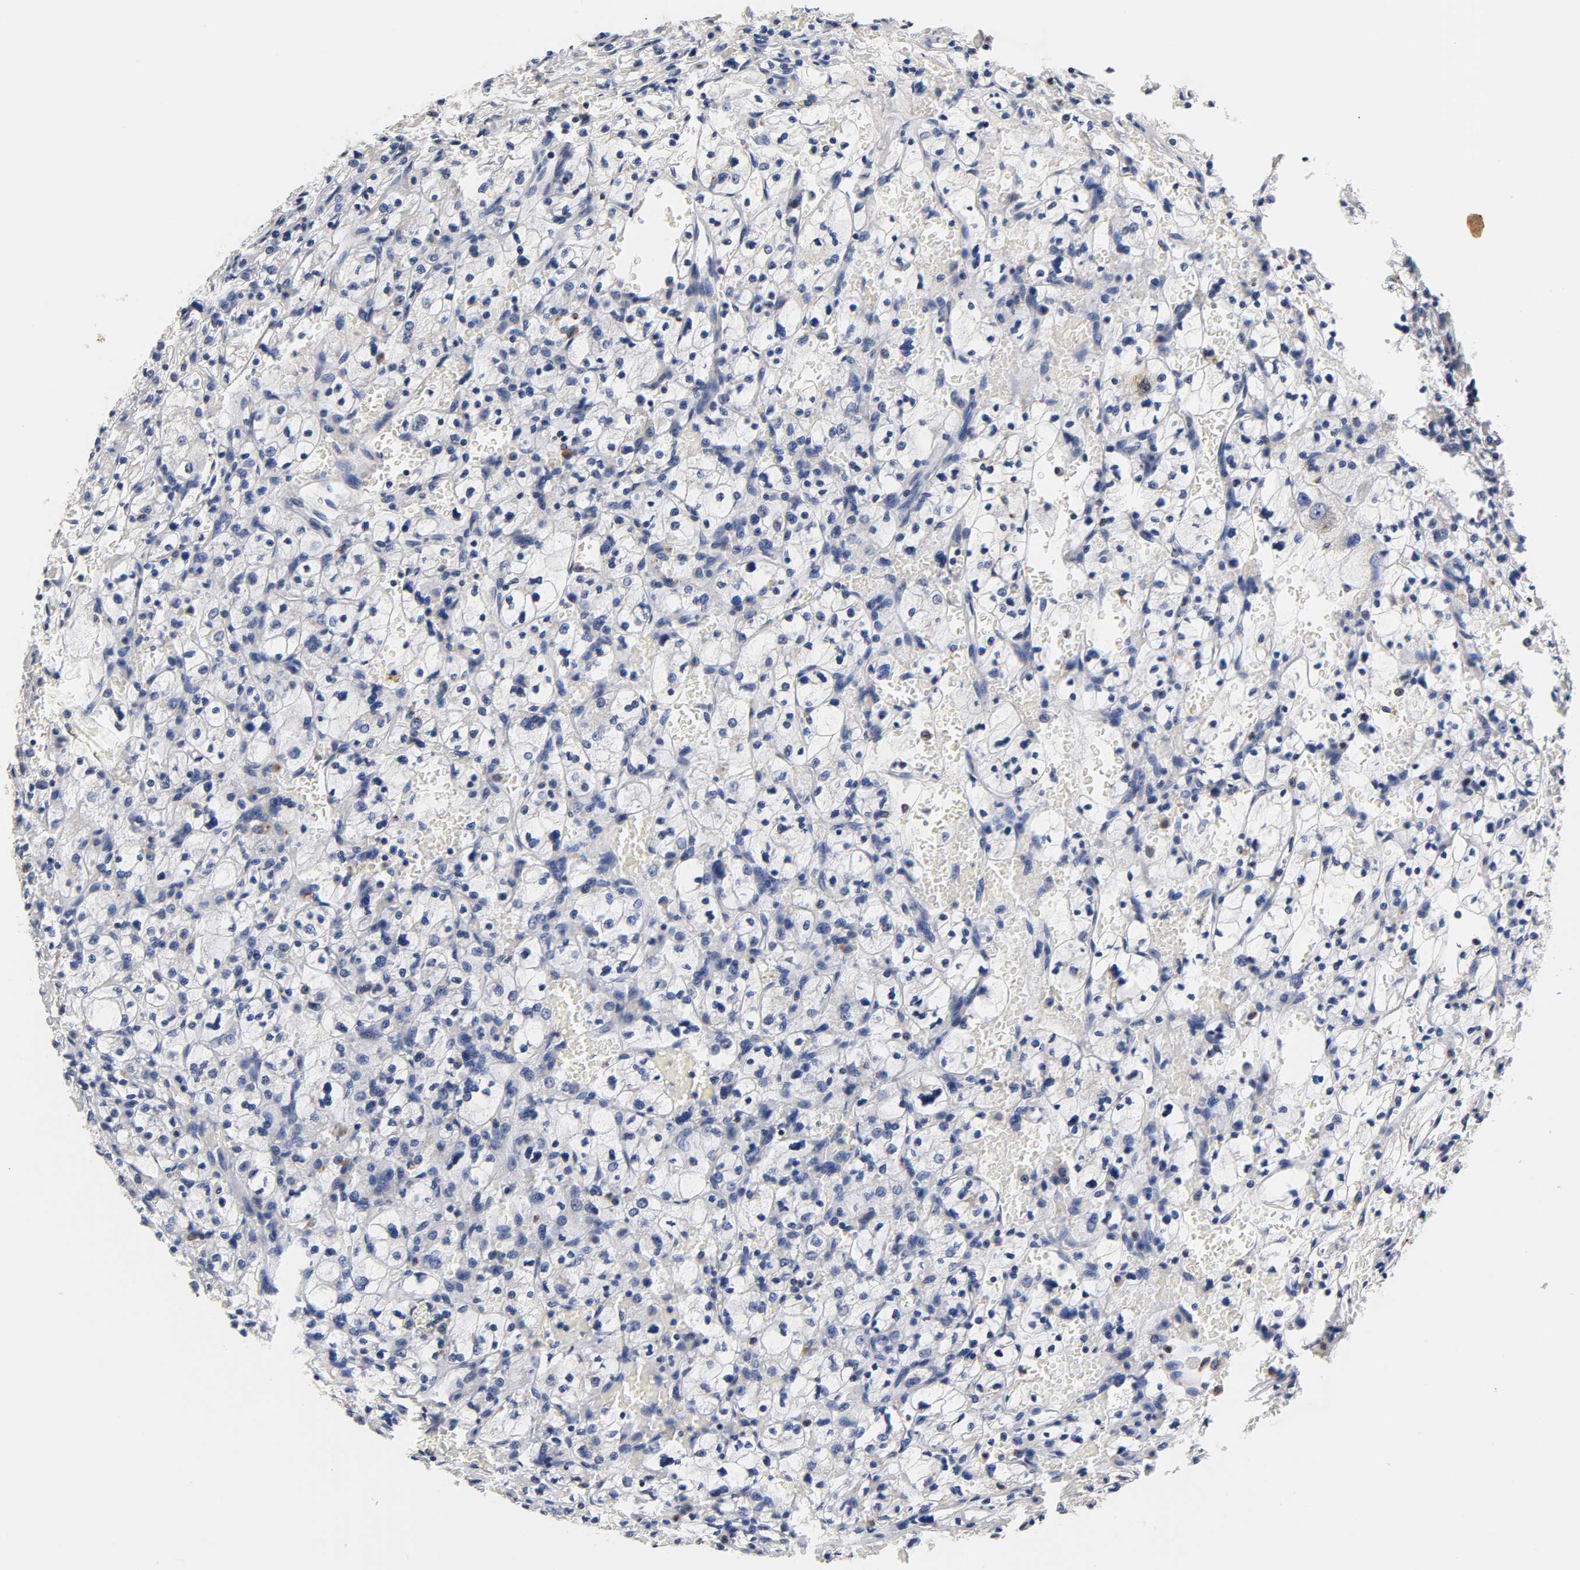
{"staining": {"intensity": "negative", "quantity": "none", "location": "none"}, "tissue": "renal cancer", "cell_type": "Tumor cells", "image_type": "cancer", "snomed": [{"axis": "morphology", "description": "Adenocarcinoma, NOS"}, {"axis": "topography", "description": "Kidney"}], "caption": "A histopathology image of adenocarcinoma (renal) stained for a protein displays no brown staining in tumor cells.", "gene": "SEMA5A", "patient": {"sex": "female", "age": 83}}